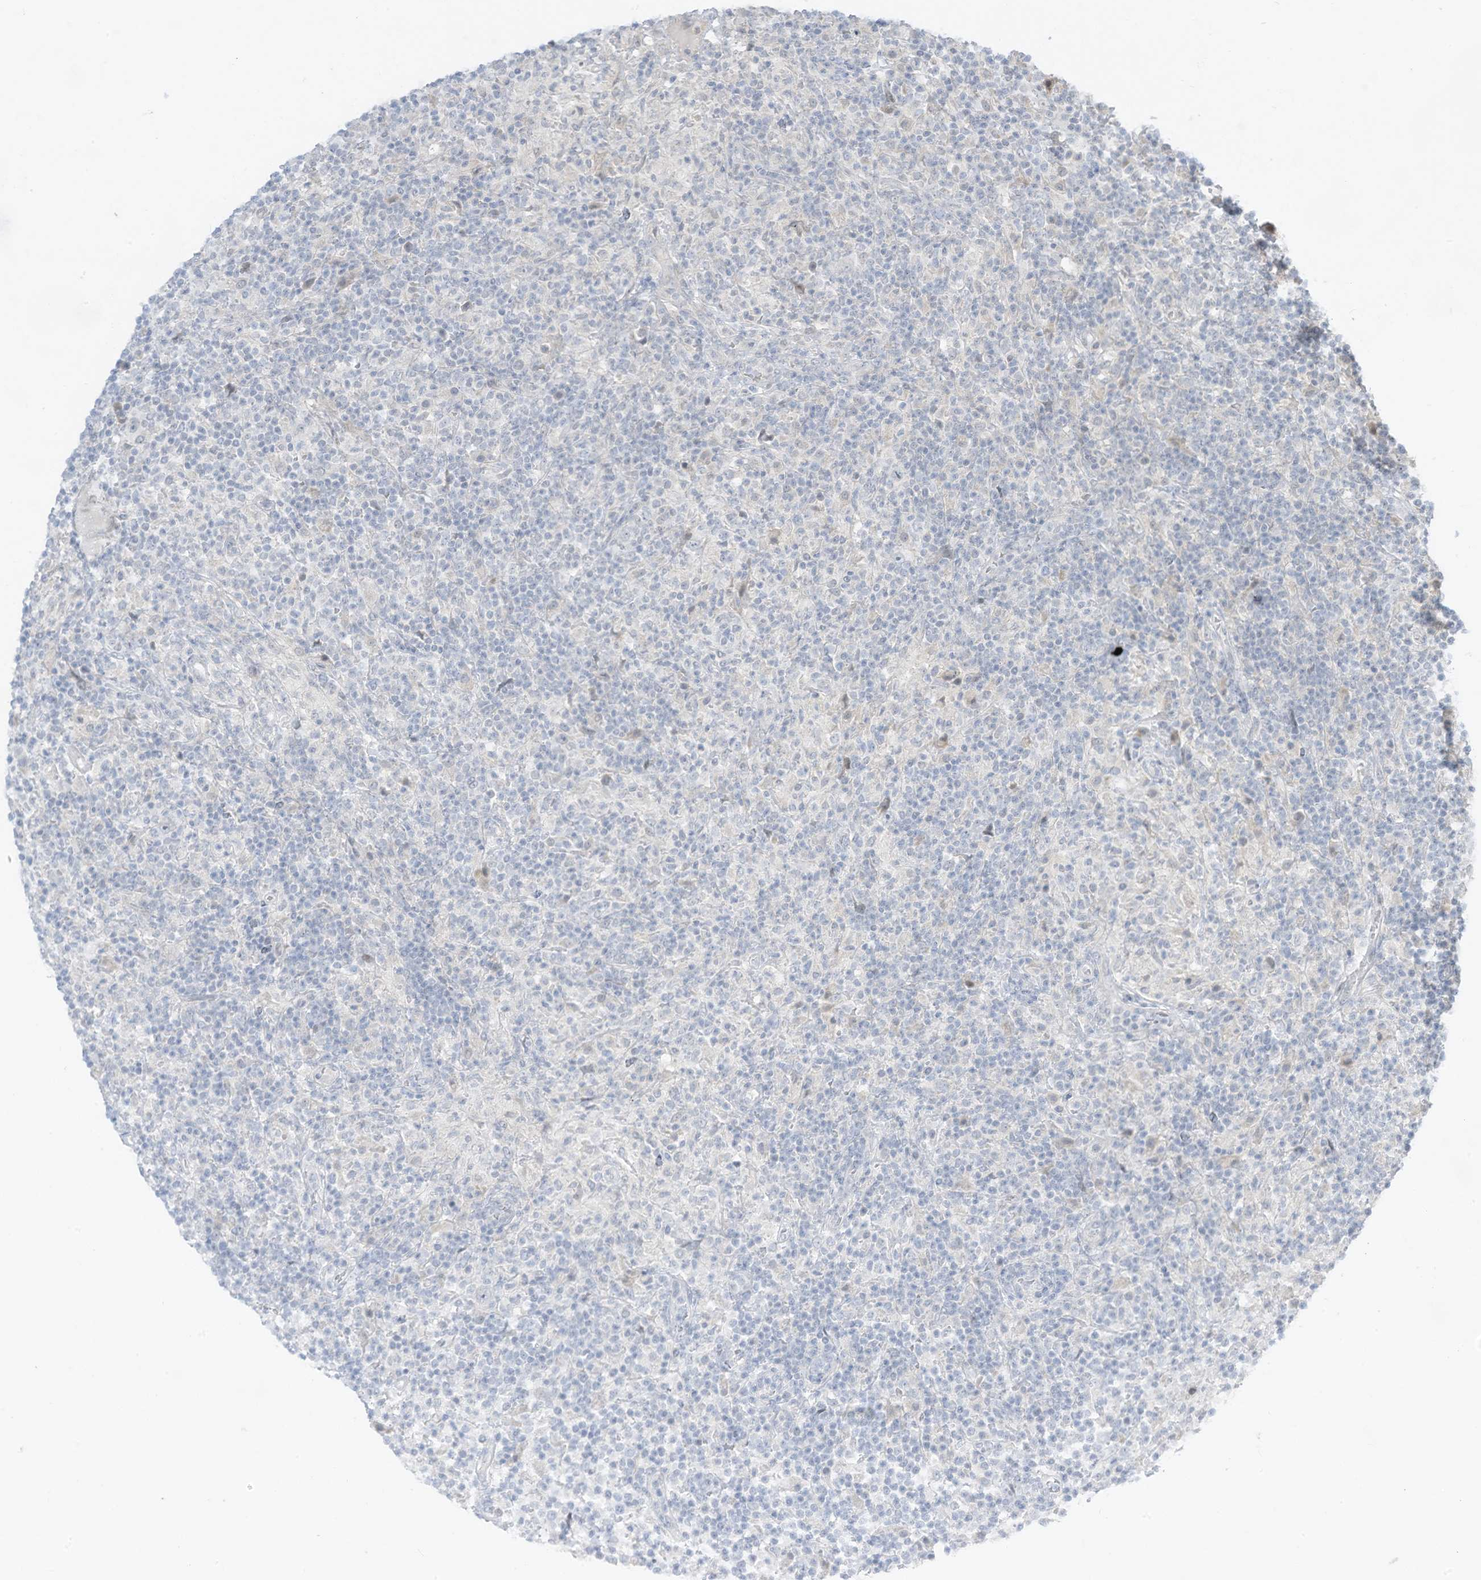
{"staining": {"intensity": "negative", "quantity": "none", "location": "none"}, "tissue": "lymphoma", "cell_type": "Tumor cells", "image_type": "cancer", "snomed": [{"axis": "morphology", "description": "Hodgkin's disease, NOS"}, {"axis": "topography", "description": "Lymph node"}], "caption": "The immunohistochemistry image has no significant expression in tumor cells of lymphoma tissue.", "gene": "ASPRV1", "patient": {"sex": "male", "age": 70}}